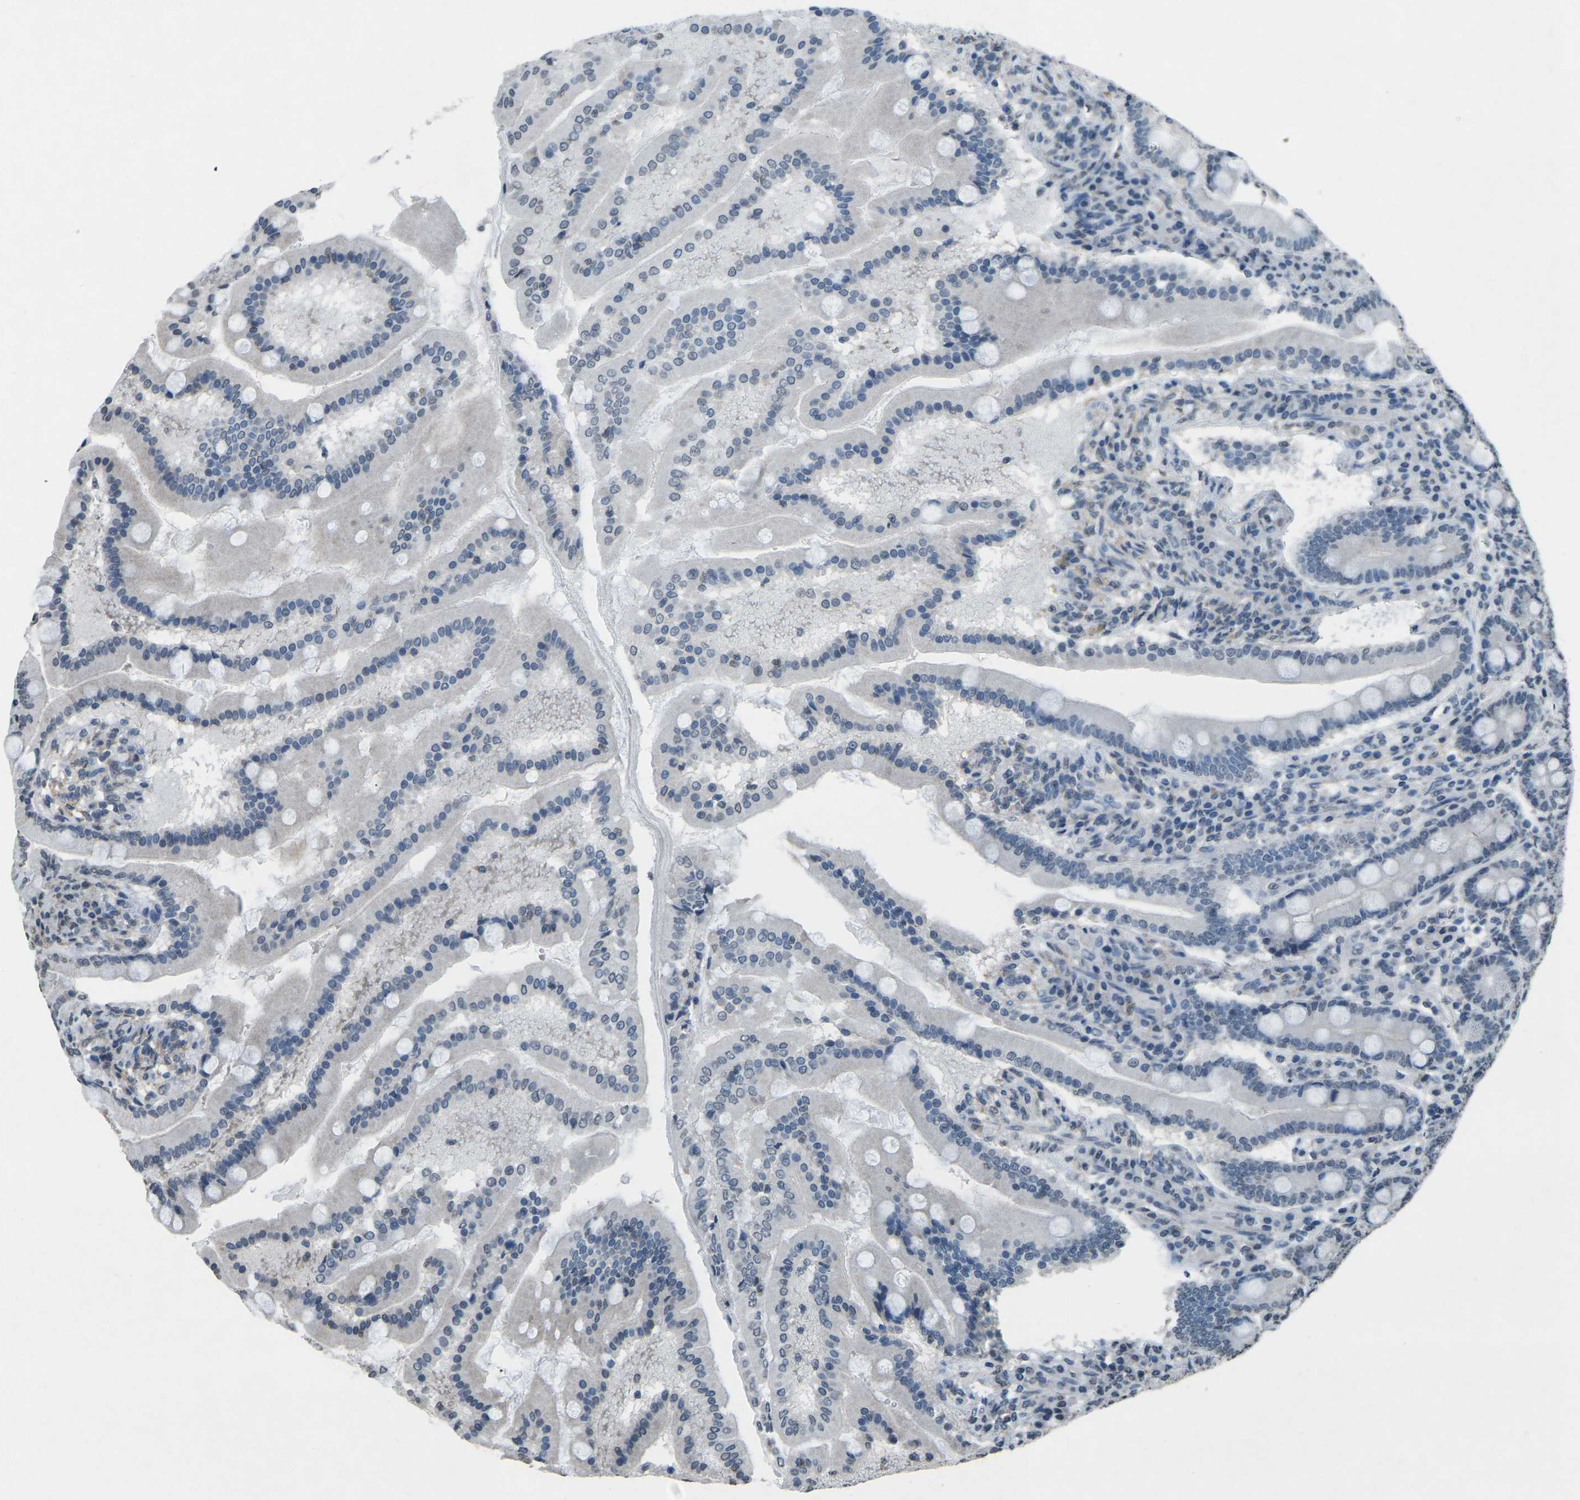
{"staining": {"intensity": "weak", "quantity": "<25%", "location": "cytoplasmic/membranous"}, "tissue": "duodenum", "cell_type": "Glandular cells", "image_type": "normal", "snomed": [{"axis": "morphology", "description": "Normal tissue, NOS"}, {"axis": "topography", "description": "Duodenum"}], "caption": "The histopathology image shows no staining of glandular cells in unremarkable duodenum. (IHC, brightfield microscopy, high magnification).", "gene": "TFR2", "patient": {"sex": "male", "age": 50}}